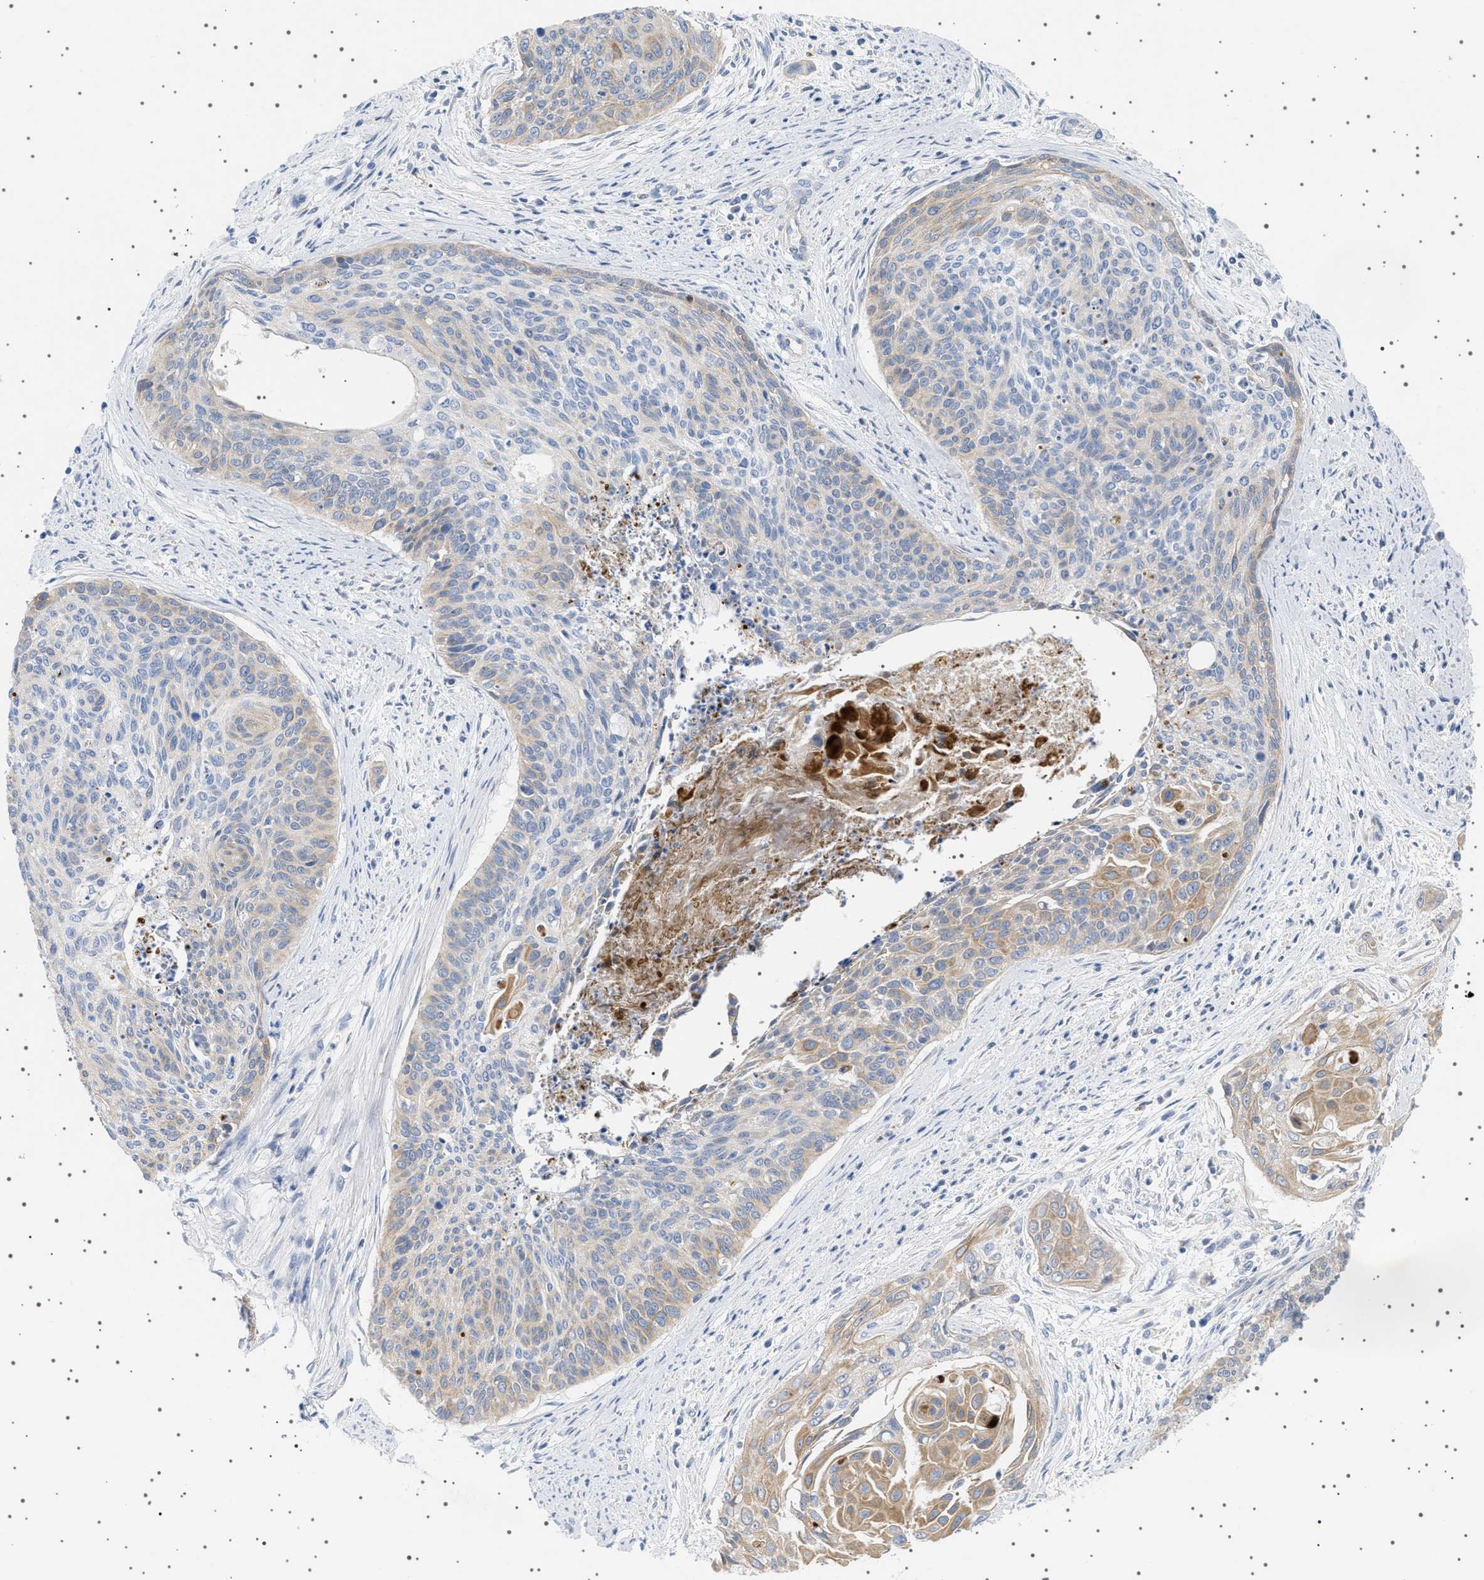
{"staining": {"intensity": "weak", "quantity": "25%-75%", "location": "cytoplasmic/membranous"}, "tissue": "cervical cancer", "cell_type": "Tumor cells", "image_type": "cancer", "snomed": [{"axis": "morphology", "description": "Squamous cell carcinoma, NOS"}, {"axis": "topography", "description": "Cervix"}], "caption": "The histopathology image displays immunohistochemical staining of cervical cancer. There is weak cytoplasmic/membranous positivity is identified in about 25%-75% of tumor cells. (brown staining indicates protein expression, while blue staining denotes nuclei).", "gene": "ADCY10", "patient": {"sex": "female", "age": 55}}